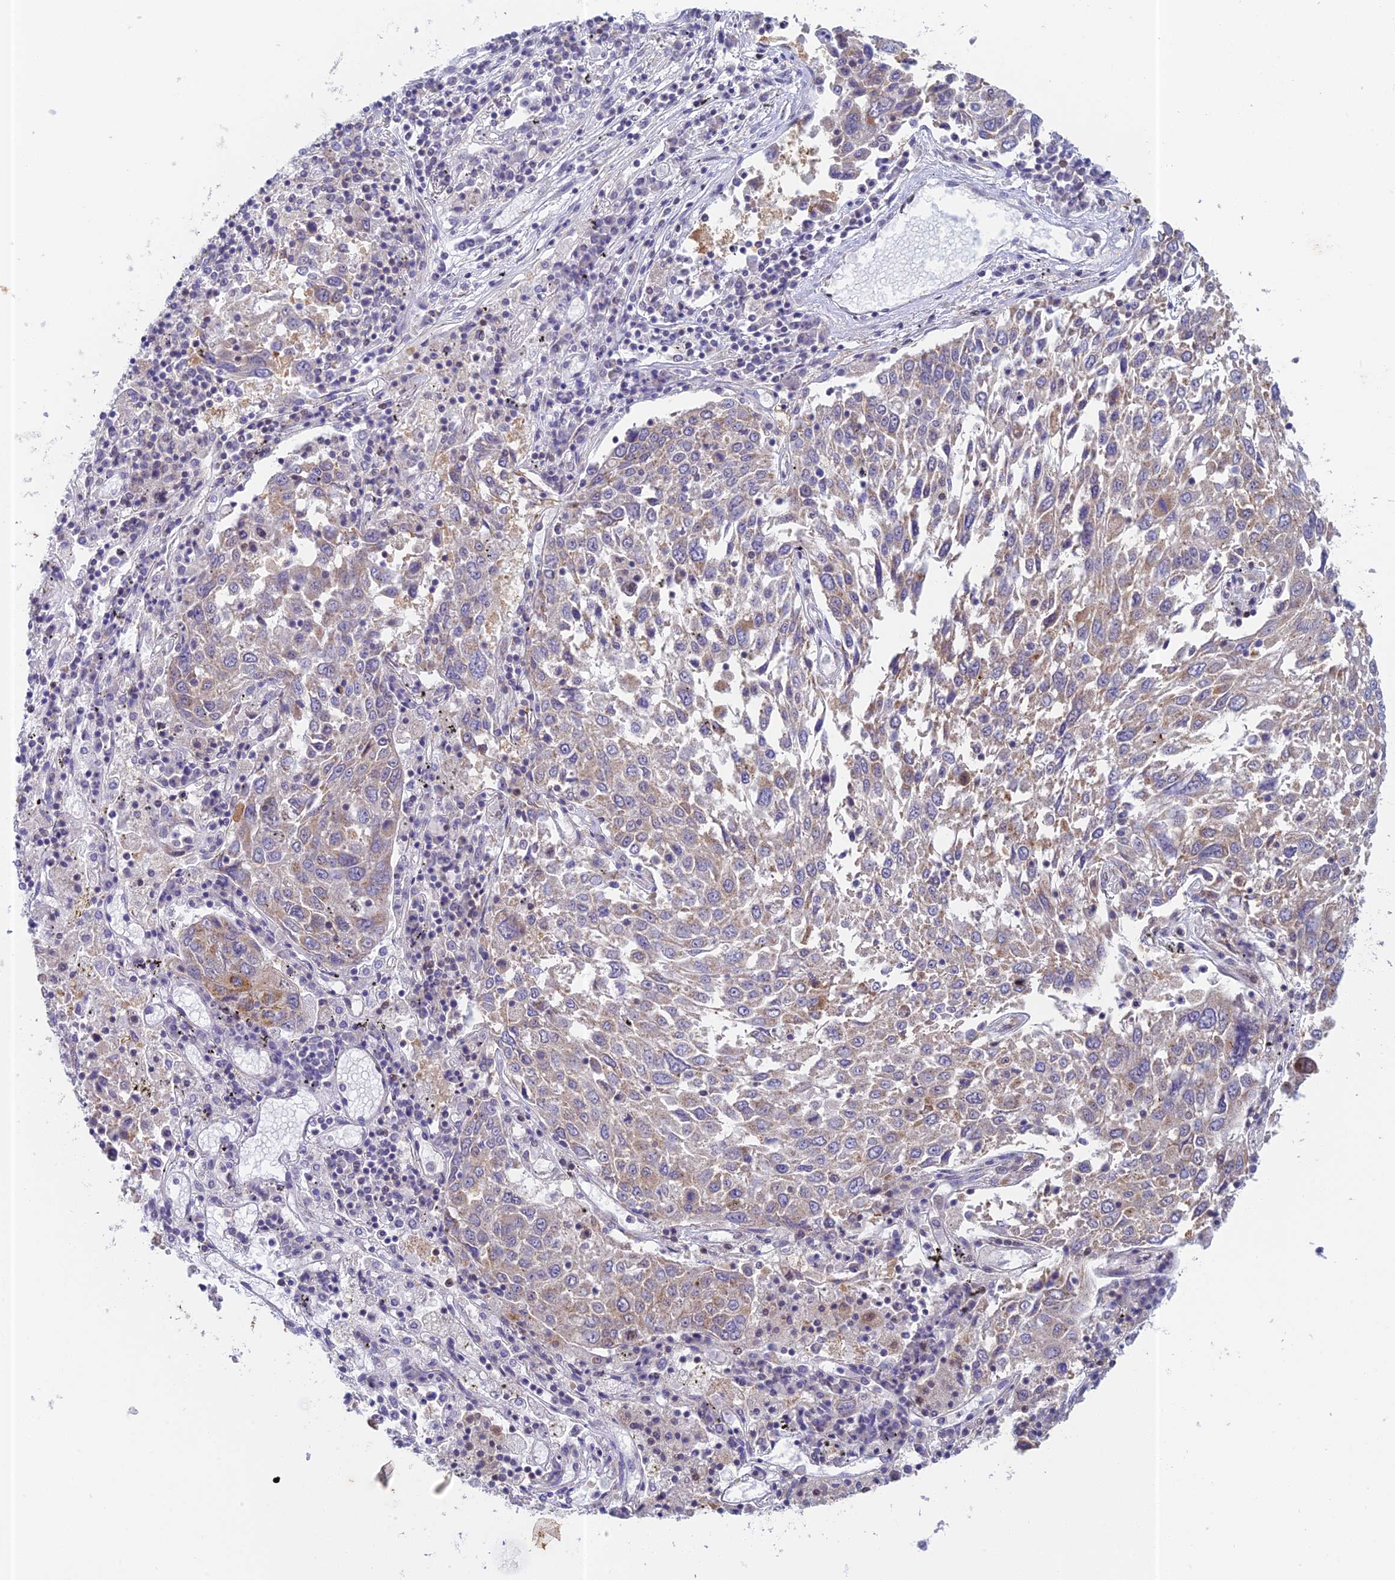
{"staining": {"intensity": "weak", "quantity": "25%-75%", "location": "cytoplasmic/membranous"}, "tissue": "lung cancer", "cell_type": "Tumor cells", "image_type": "cancer", "snomed": [{"axis": "morphology", "description": "Squamous cell carcinoma, NOS"}, {"axis": "topography", "description": "Lung"}], "caption": "The micrograph displays a brown stain indicating the presence of a protein in the cytoplasmic/membranous of tumor cells in squamous cell carcinoma (lung). (Stains: DAB (3,3'-diaminobenzidine) in brown, nuclei in blue, Microscopy: brightfield microscopy at high magnification).", "gene": "MRPL17", "patient": {"sex": "male", "age": 65}}